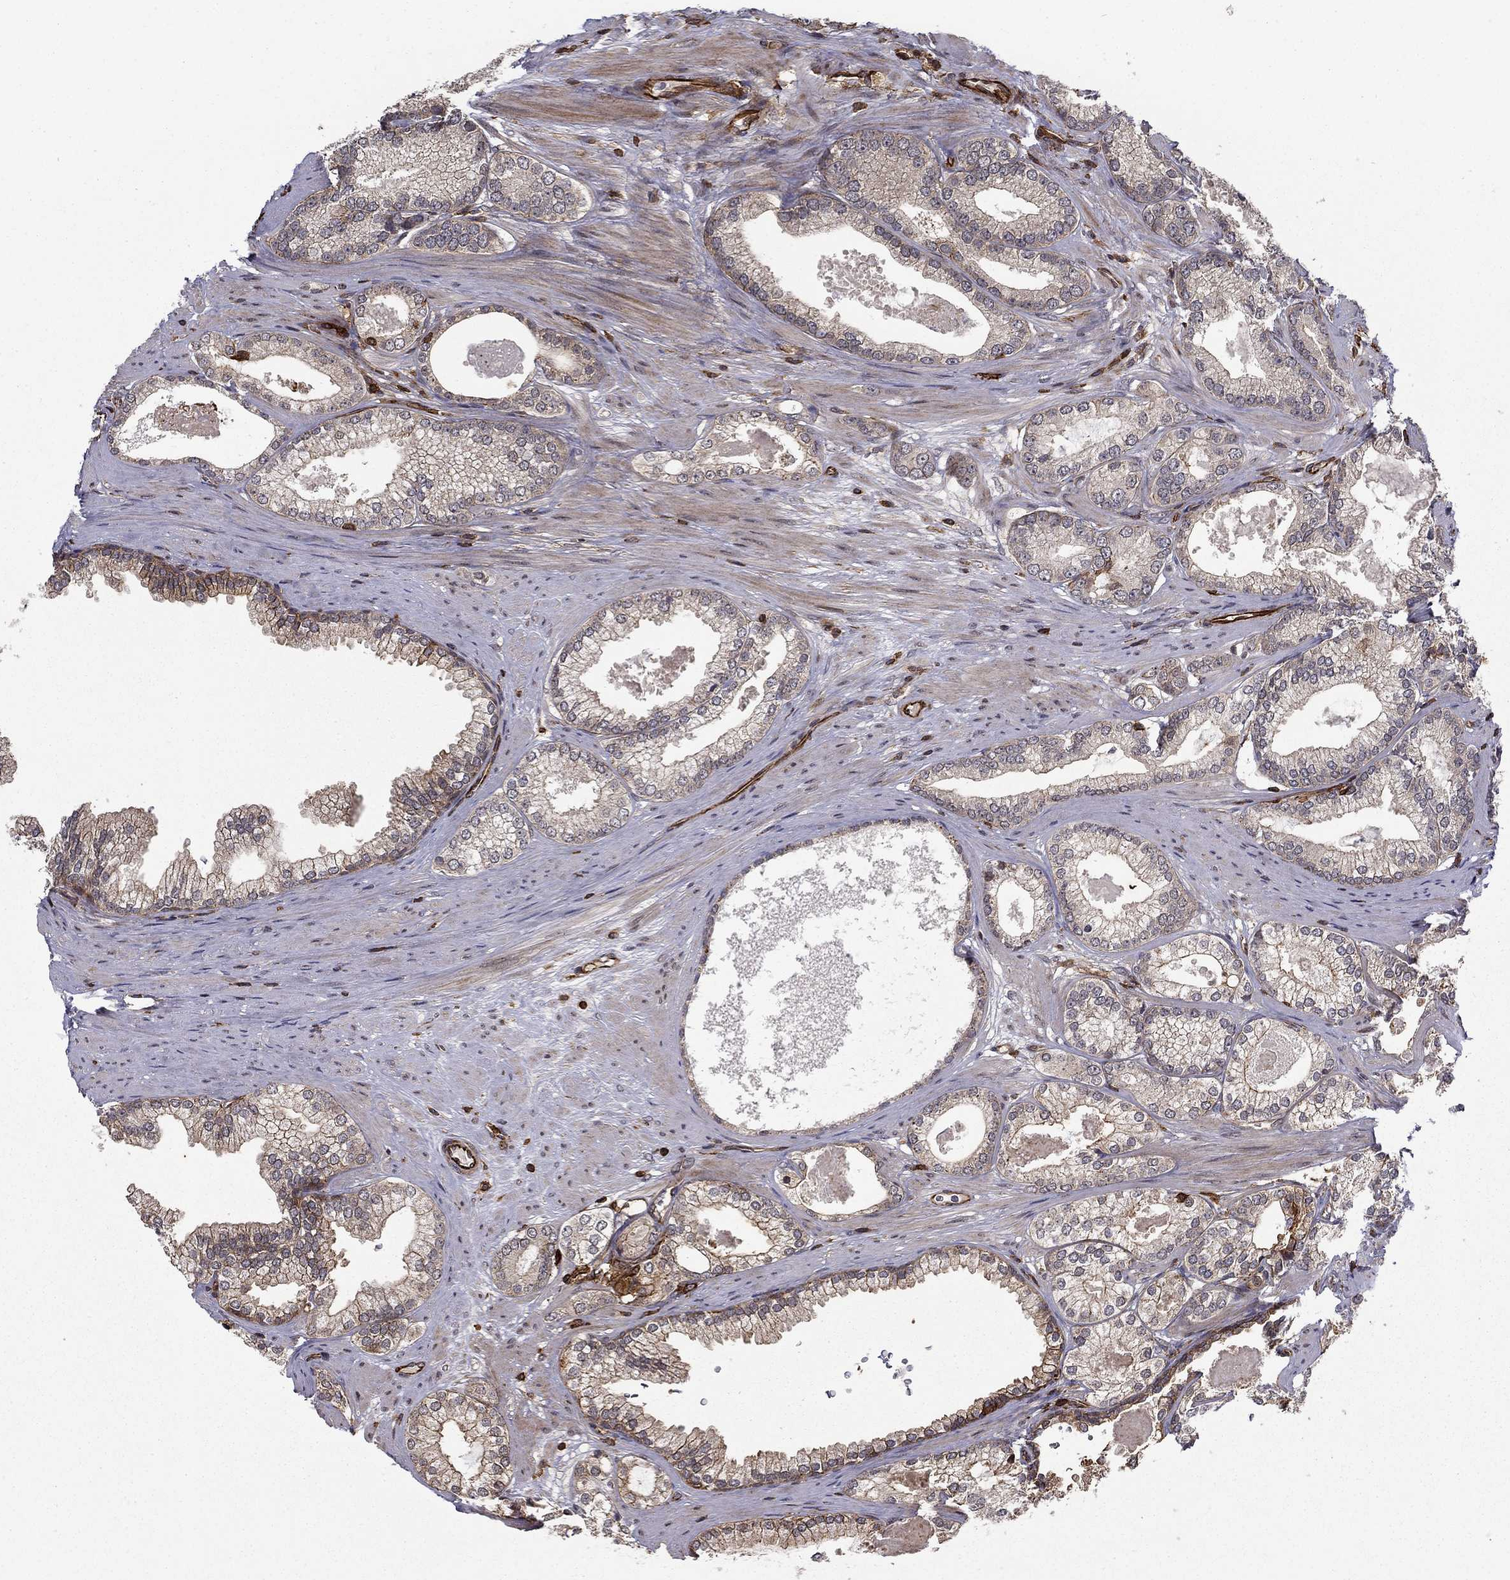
{"staining": {"intensity": "negative", "quantity": "none", "location": "none"}, "tissue": "prostate cancer", "cell_type": "Tumor cells", "image_type": "cancer", "snomed": [{"axis": "morphology", "description": "Adenocarcinoma, High grade"}, {"axis": "topography", "description": "Prostate and seminal vesicle, NOS"}], "caption": "Protein analysis of prostate cancer exhibits no significant positivity in tumor cells. (DAB (3,3'-diaminobenzidine) immunohistochemistry (IHC) with hematoxylin counter stain).", "gene": "ADM", "patient": {"sex": "male", "age": 62}}